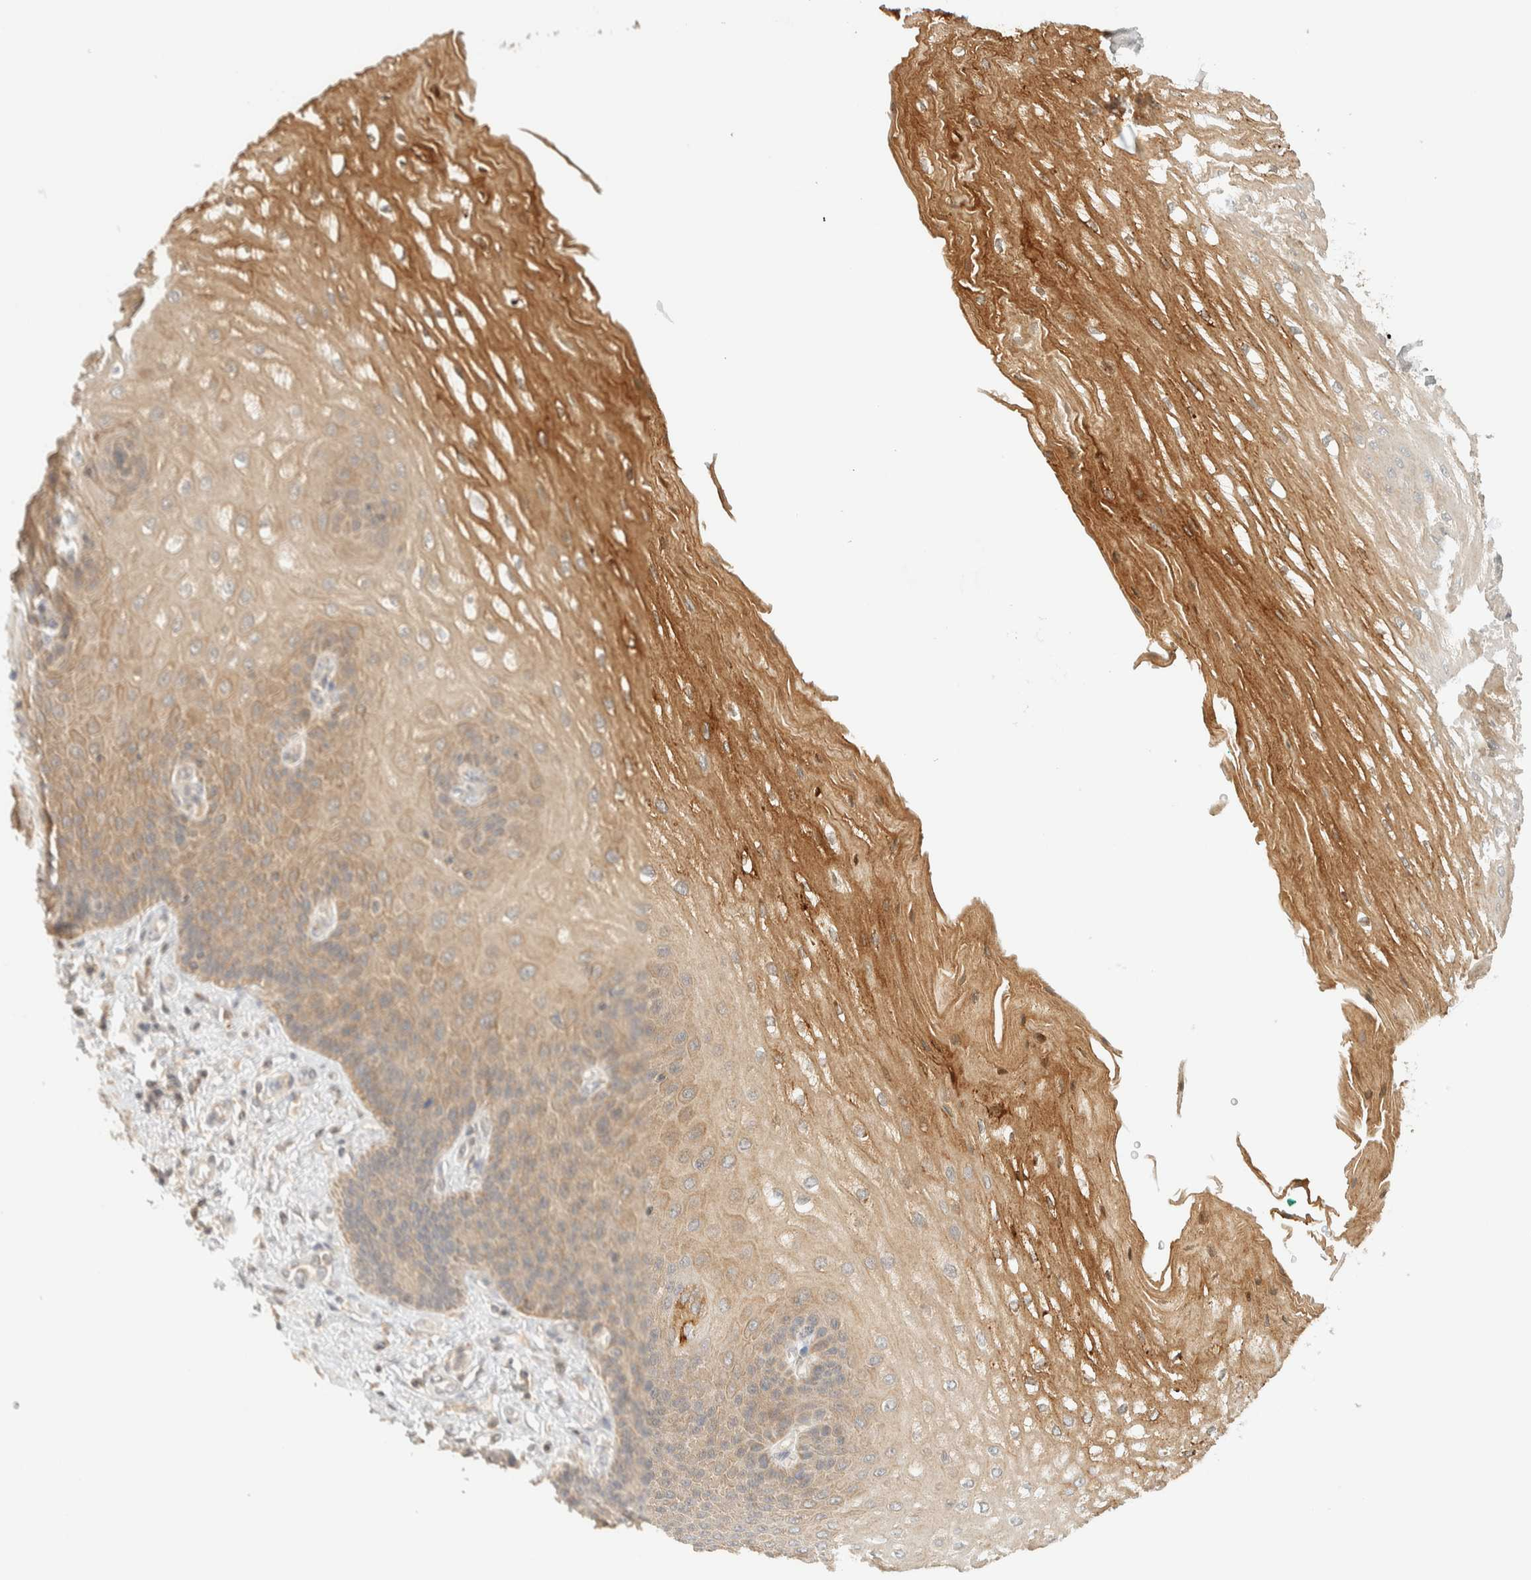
{"staining": {"intensity": "moderate", "quantity": ">75%", "location": "cytoplasmic/membranous"}, "tissue": "esophagus", "cell_type": "Squamous epithelial cells", "image_type": "normal", "snomed": [{"axis": "morphology", "description": "Normal tissue, NOS"}, {"axis": "topography", "description": "Esophagus"}], "caption": "Moderate cytoplasmic/membranous staining is appreciated in approximately >75% of squamous epithelial cells in benign esophagus.", "gene": "KIFAP3", "patient": {"sex": "male", "age": 54}}